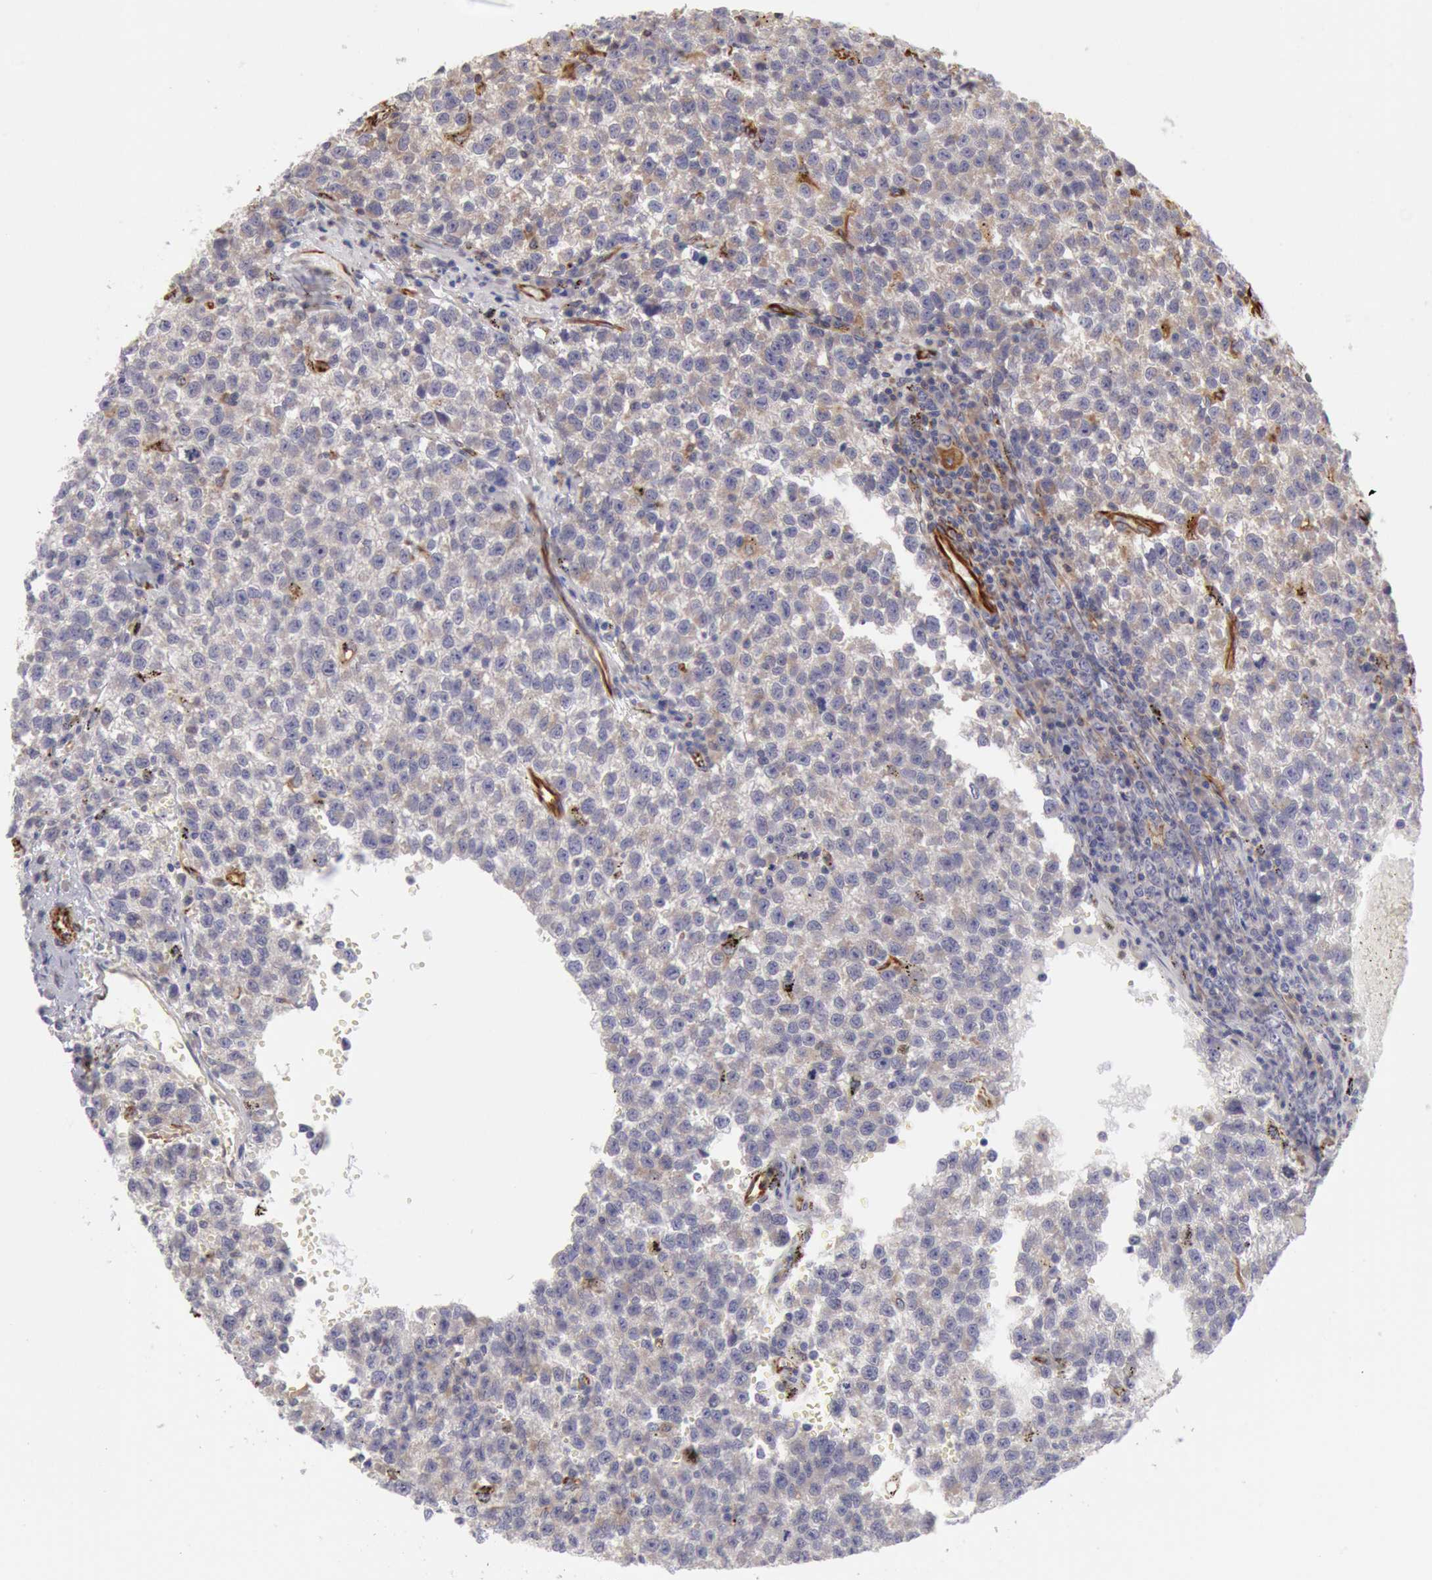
{"staining": {"intensity": "weak", "quantity": "25%-75%", "location": "cytoplasmic/membranous"}, "tissue": "testis cancer", "cell_type": "Tumor cells", "image_type": "cancer", "snomed": [{"axis": "morphology", "description": "Seminoma, NOS"}, {"axis": "topography", "description": "Testis"}], "caption": "This is an image of IHC staining of seminoma (testis), which shows weak positivity in the cytoplasmic/membranous of tumor cells.", "gene": "RNF139", "patient": {"sex": "male", "age": 35}}